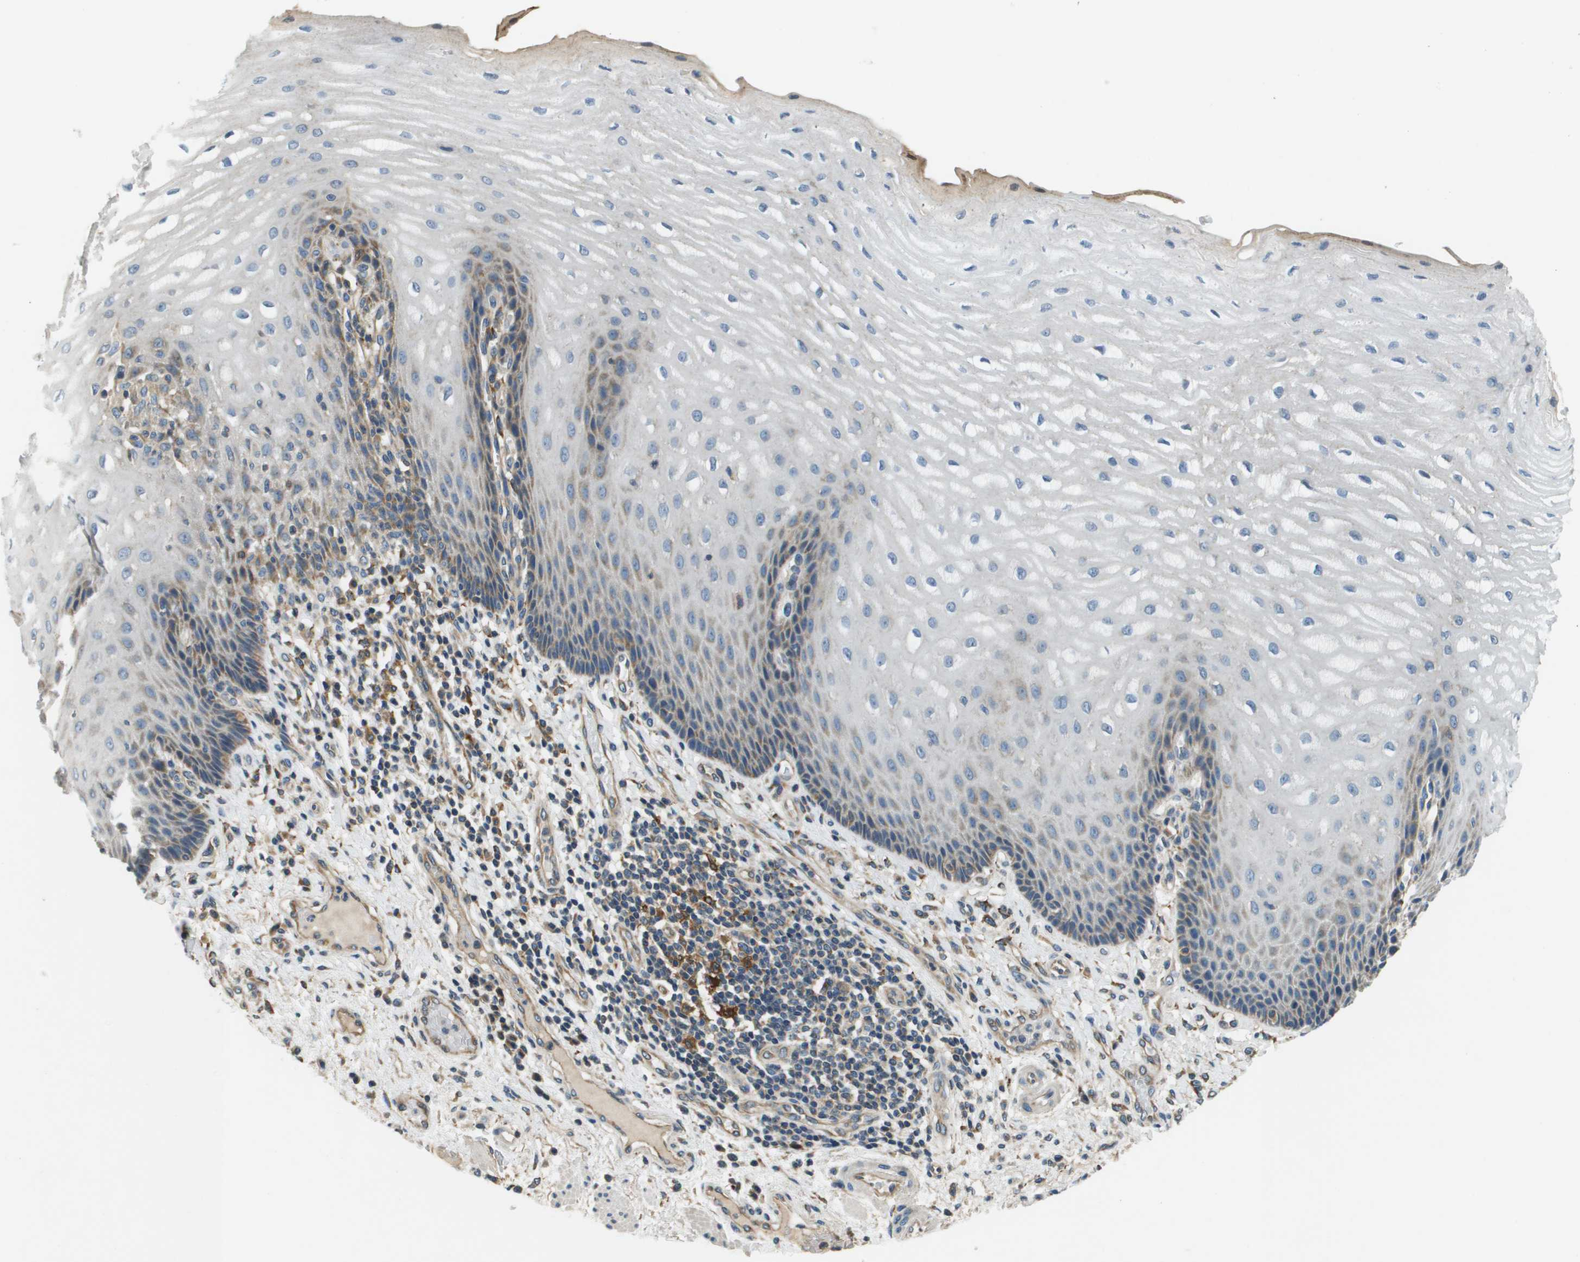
{"staining": {"intensity": "moderate", "quantity": "25%-75%", "location": "cytoplasmic/membranous"}, "tissue": "esophagus", "cell_type": "Squamous epithelial cells", "image_type": "normal", "snomed": [{"axis": "morphology", "description": "Normal tissue, NOS"}, {"axis": "topography", "description": "Esophagus"}], "caption": "This photomicrograph exhibits unremarkable esophagus stained with IHC to label a protein in brown. The cytoplasmic/membranous of squamous epithelial cells show moderate positivity for the protein. Nuclei are counter-stained blue.", "gene": "SAMSN1", "patient": {"sex": "male", "age": 54}}